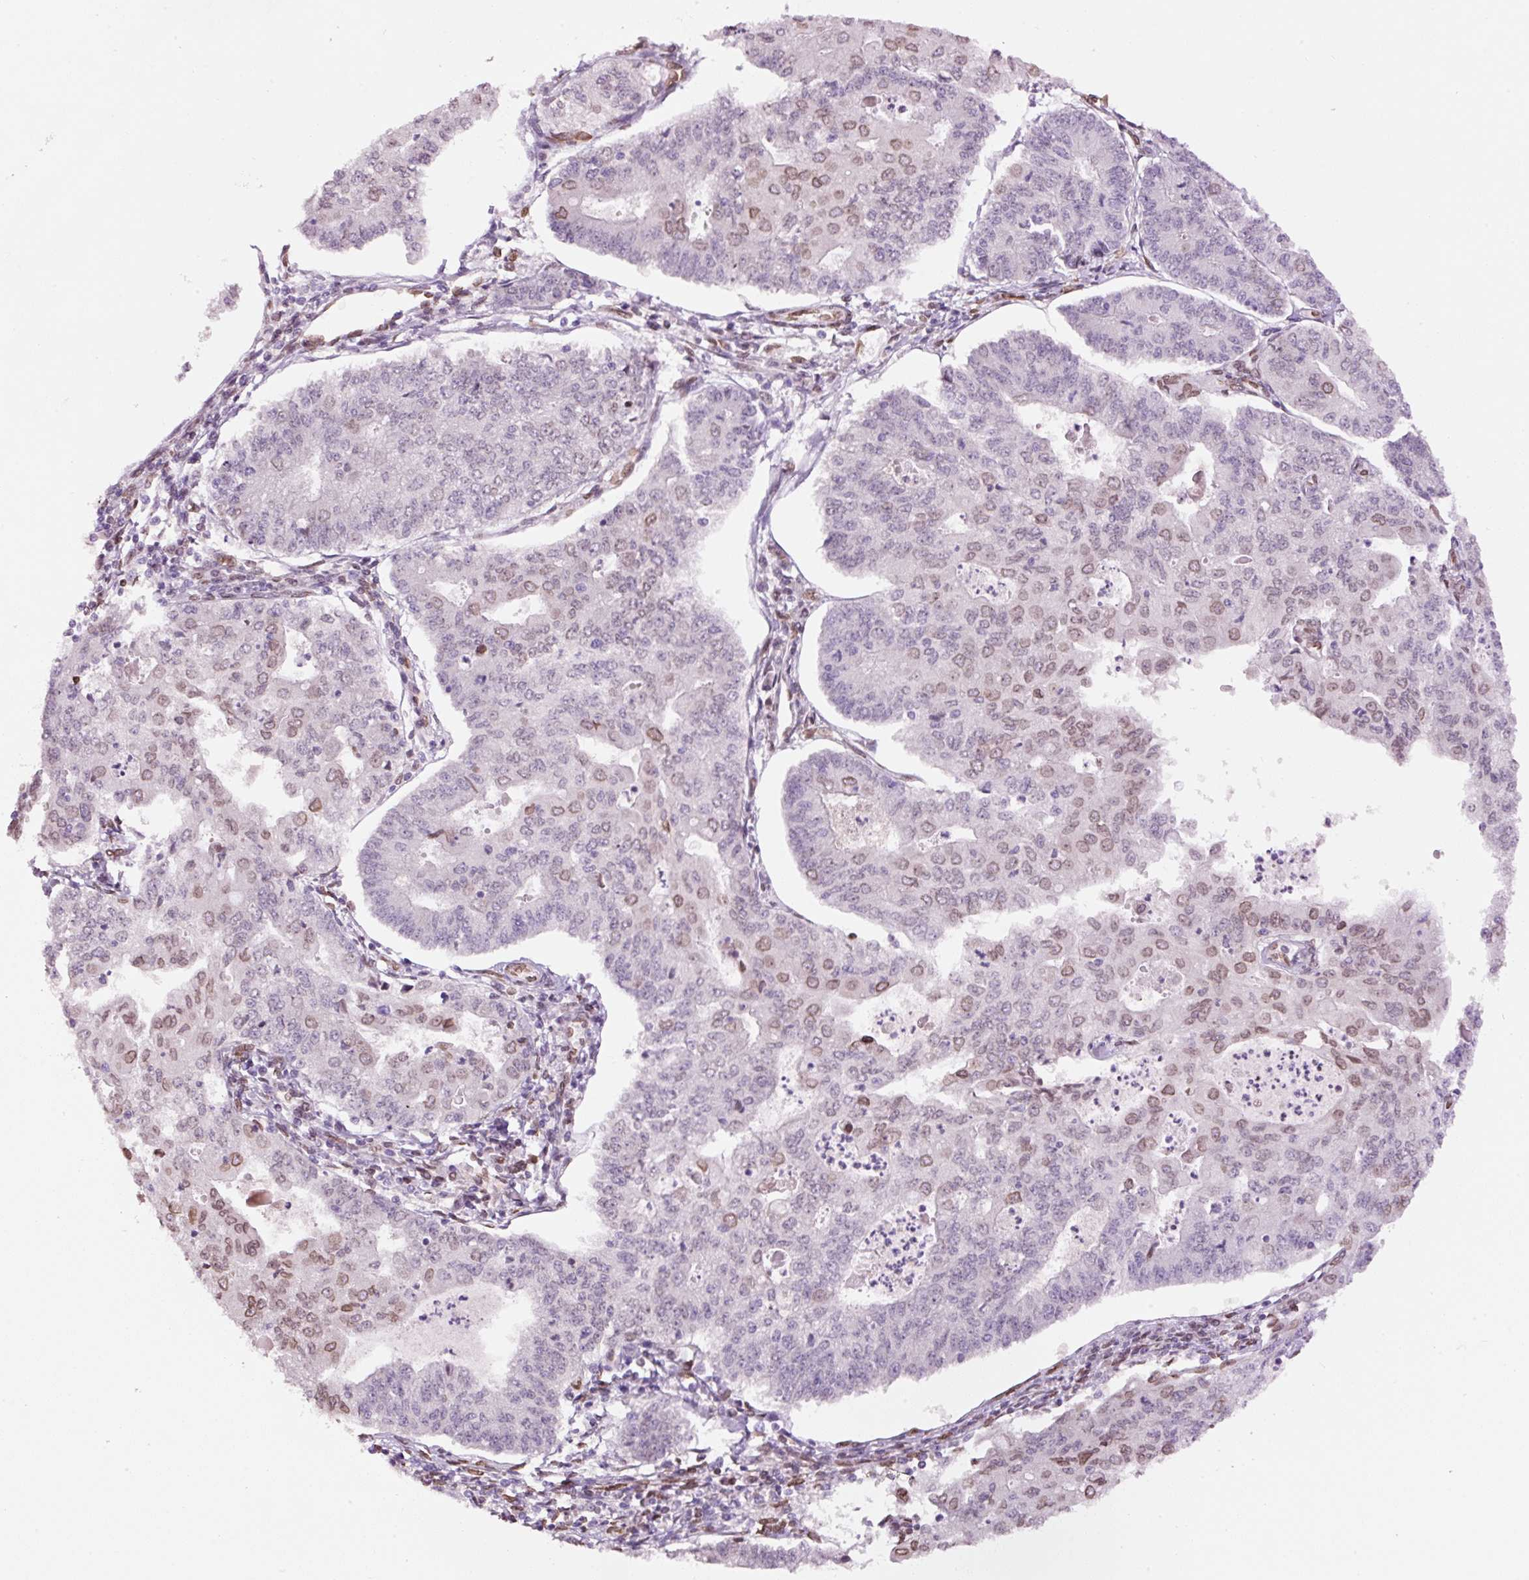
{"staining": {"intensity": "moderate", "quantity": "<25%", "location": "cytoplasmic/membranous,nuclear"}, "tissue": "endometrial cancer", "cell_type": "Tumor cells", "image_type": "cancer", "snomed": [{"axis": "morphology", "description": "Adenocarcinoma, NOS"}, {"axis": "topography", "description": "Endometrium"}], "caption": "Tumor cells show low levels of moderate cytoplasmic/membranous and nuclear expression in about <25% of cells in adenocarcinoma (endometrial).", "gene": "ZNF224", "patient": {"sex": "female", "age": 56}}